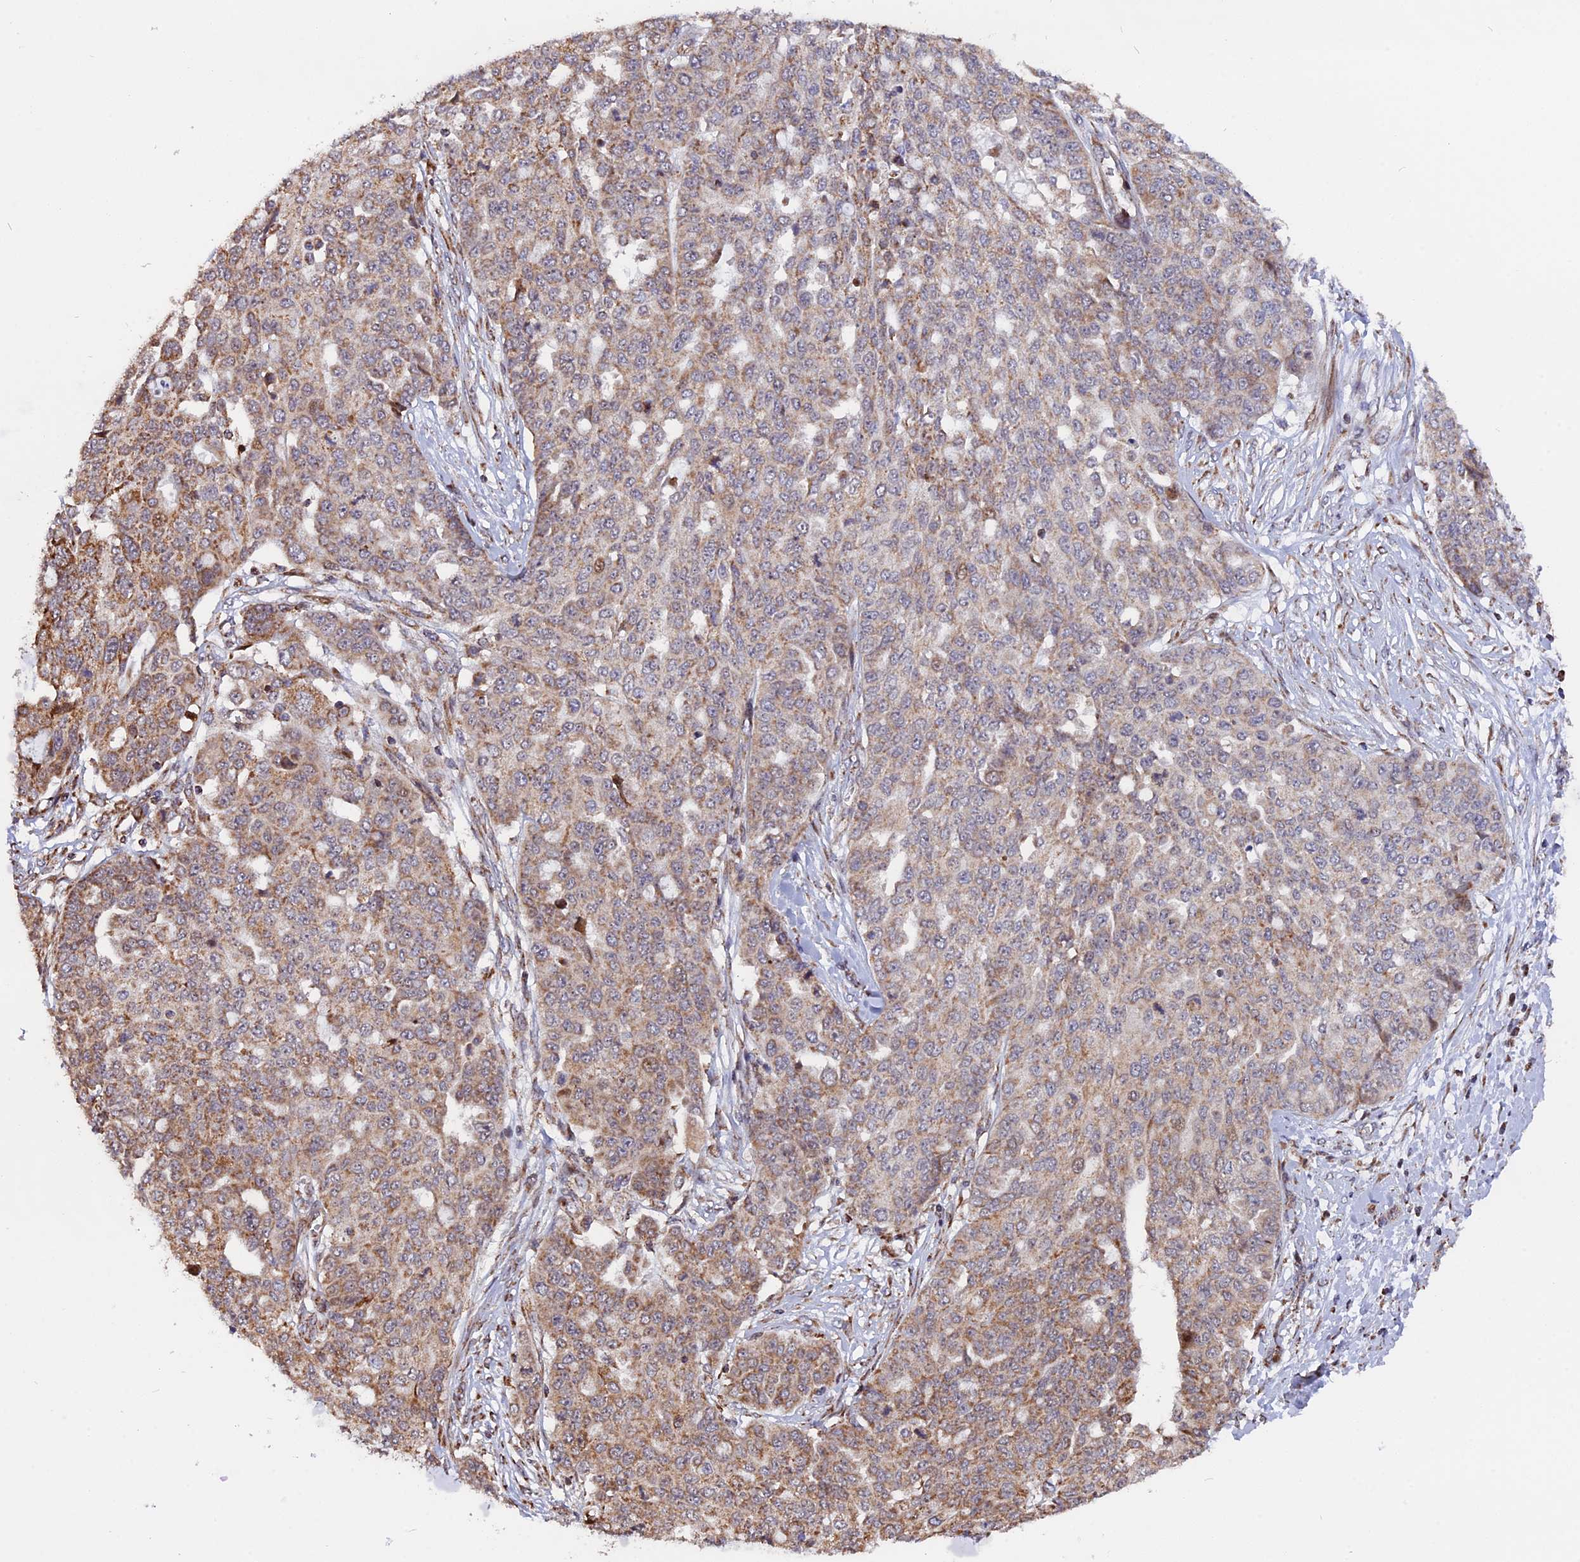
{"staining": {"intensity": "moderate", "quantity": ">75%", "location": "cytoplasmic/membranous"}, "tissue": "ovarian cancer", "cell_type": "Tumor cells", "image_type": "cancer", "snomed": [{"axis": "morphology", "description": "Cystadenocarcinoma, serous, NOS"}, {"axis": "topography", "description": "Soft tissue"}, {"axis": "topography", "description": "Ovary"}], "caption": "Approximately >75% of tumor cells in ovarian cancer demonstrate moderate cytoplasmic/membranous protein staining as visualized by brown immunohistochemical staining.", "gene": "FAM174C", "patient": {"sex": "female", "age": 57}}